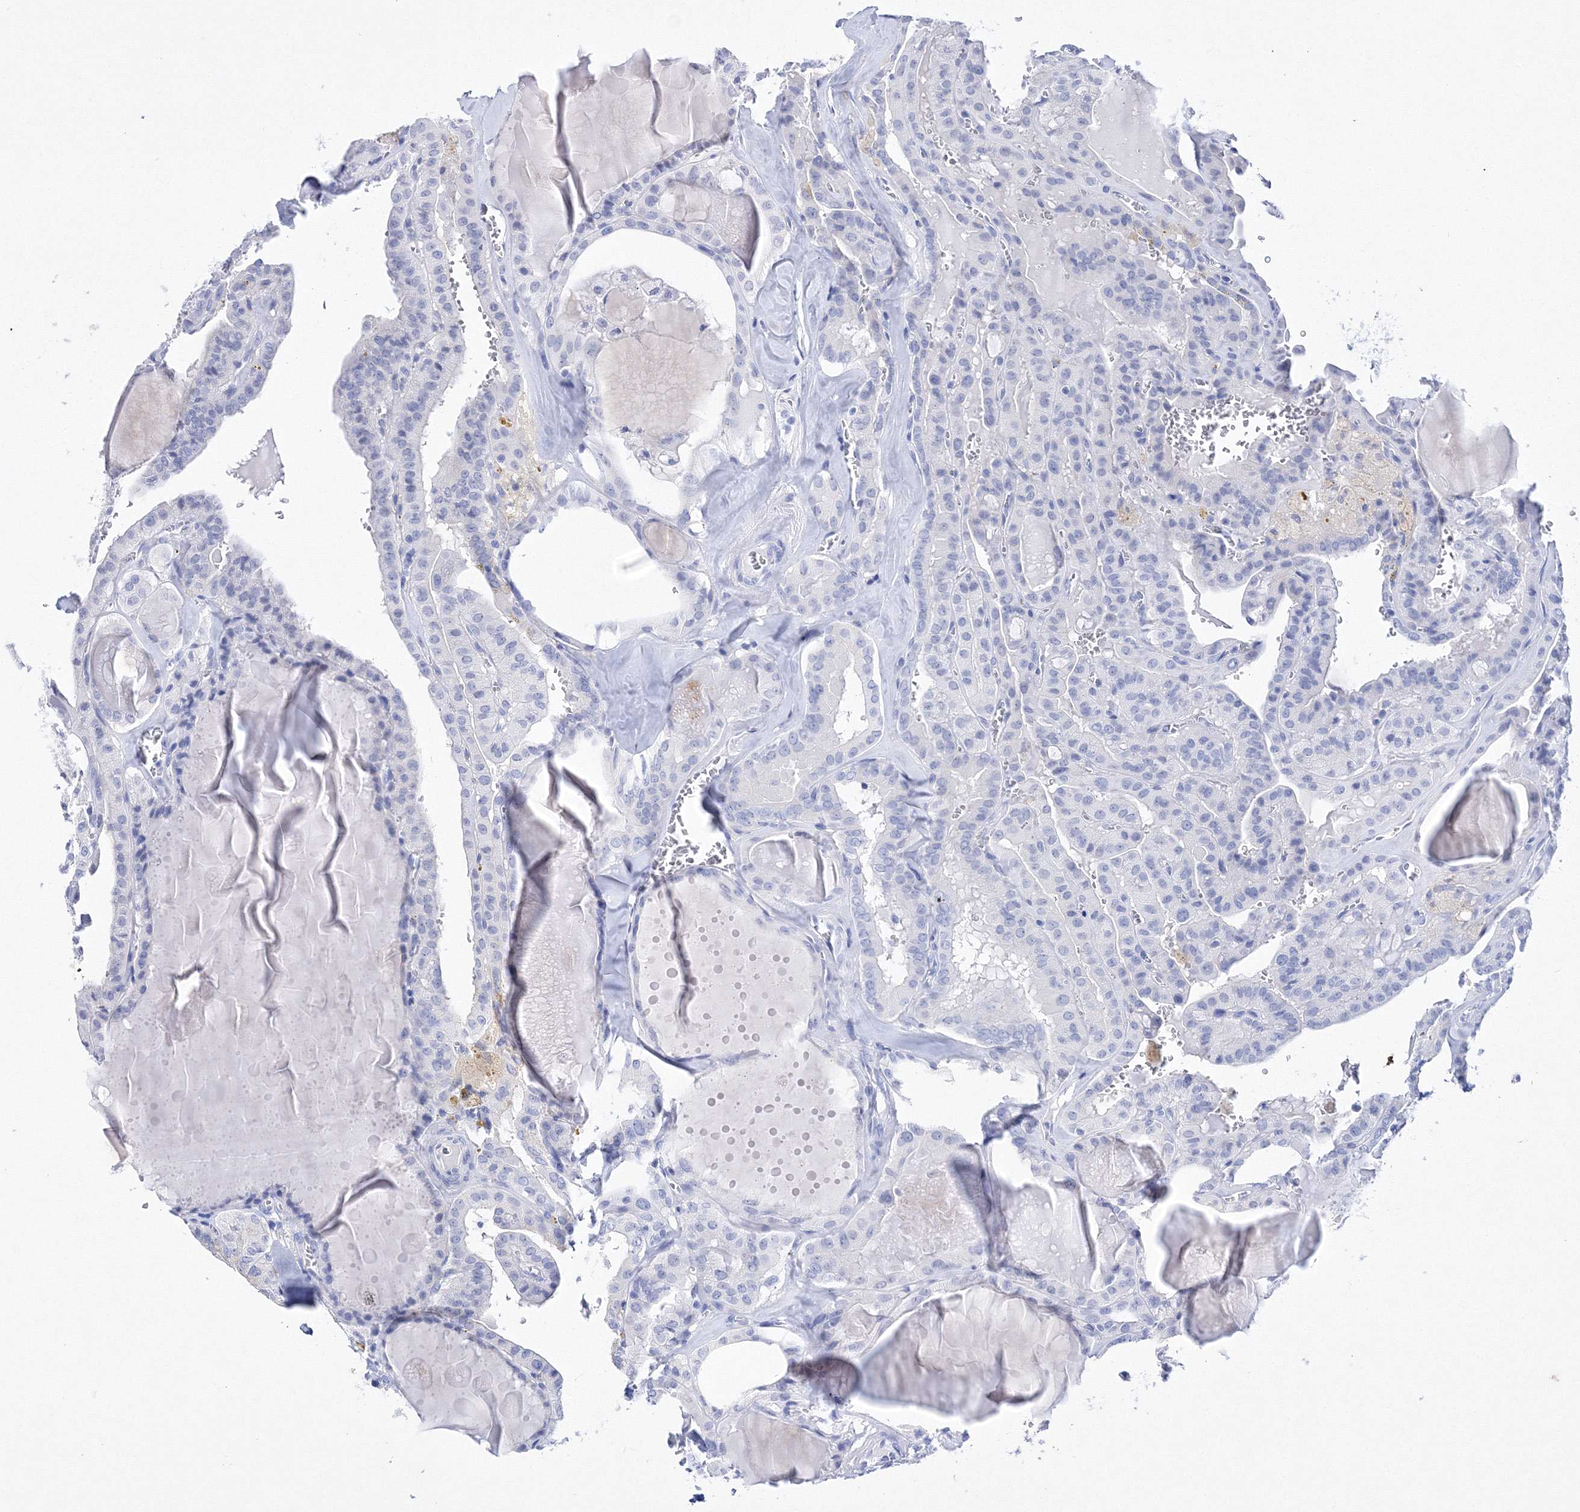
{"staining": {"intensity": "negative", "quantity": "none", "location": "none"}, "tissue": "thyroid cancer", "cell_type": "Tumor cells", "image_type": "cancer", "snomed": [{"axis": "morphology", "description": "Papillary adenocarcinoma, NOS"}, {"axis": "topography", "description": "Thyroid gland"}], "caption": "Immunohistochemistry image of human thyroid cancer (papillary adenocarcinoma) stained for a protein (brown), which reveals no expression in tumor cells. (DAB (3,3'-diaminobenzidine) immunohistochemistry visualized using brightfield microscopy, high magnification).", "gene": "GPN1", "patient": {"sex": "male", "age": 52}}